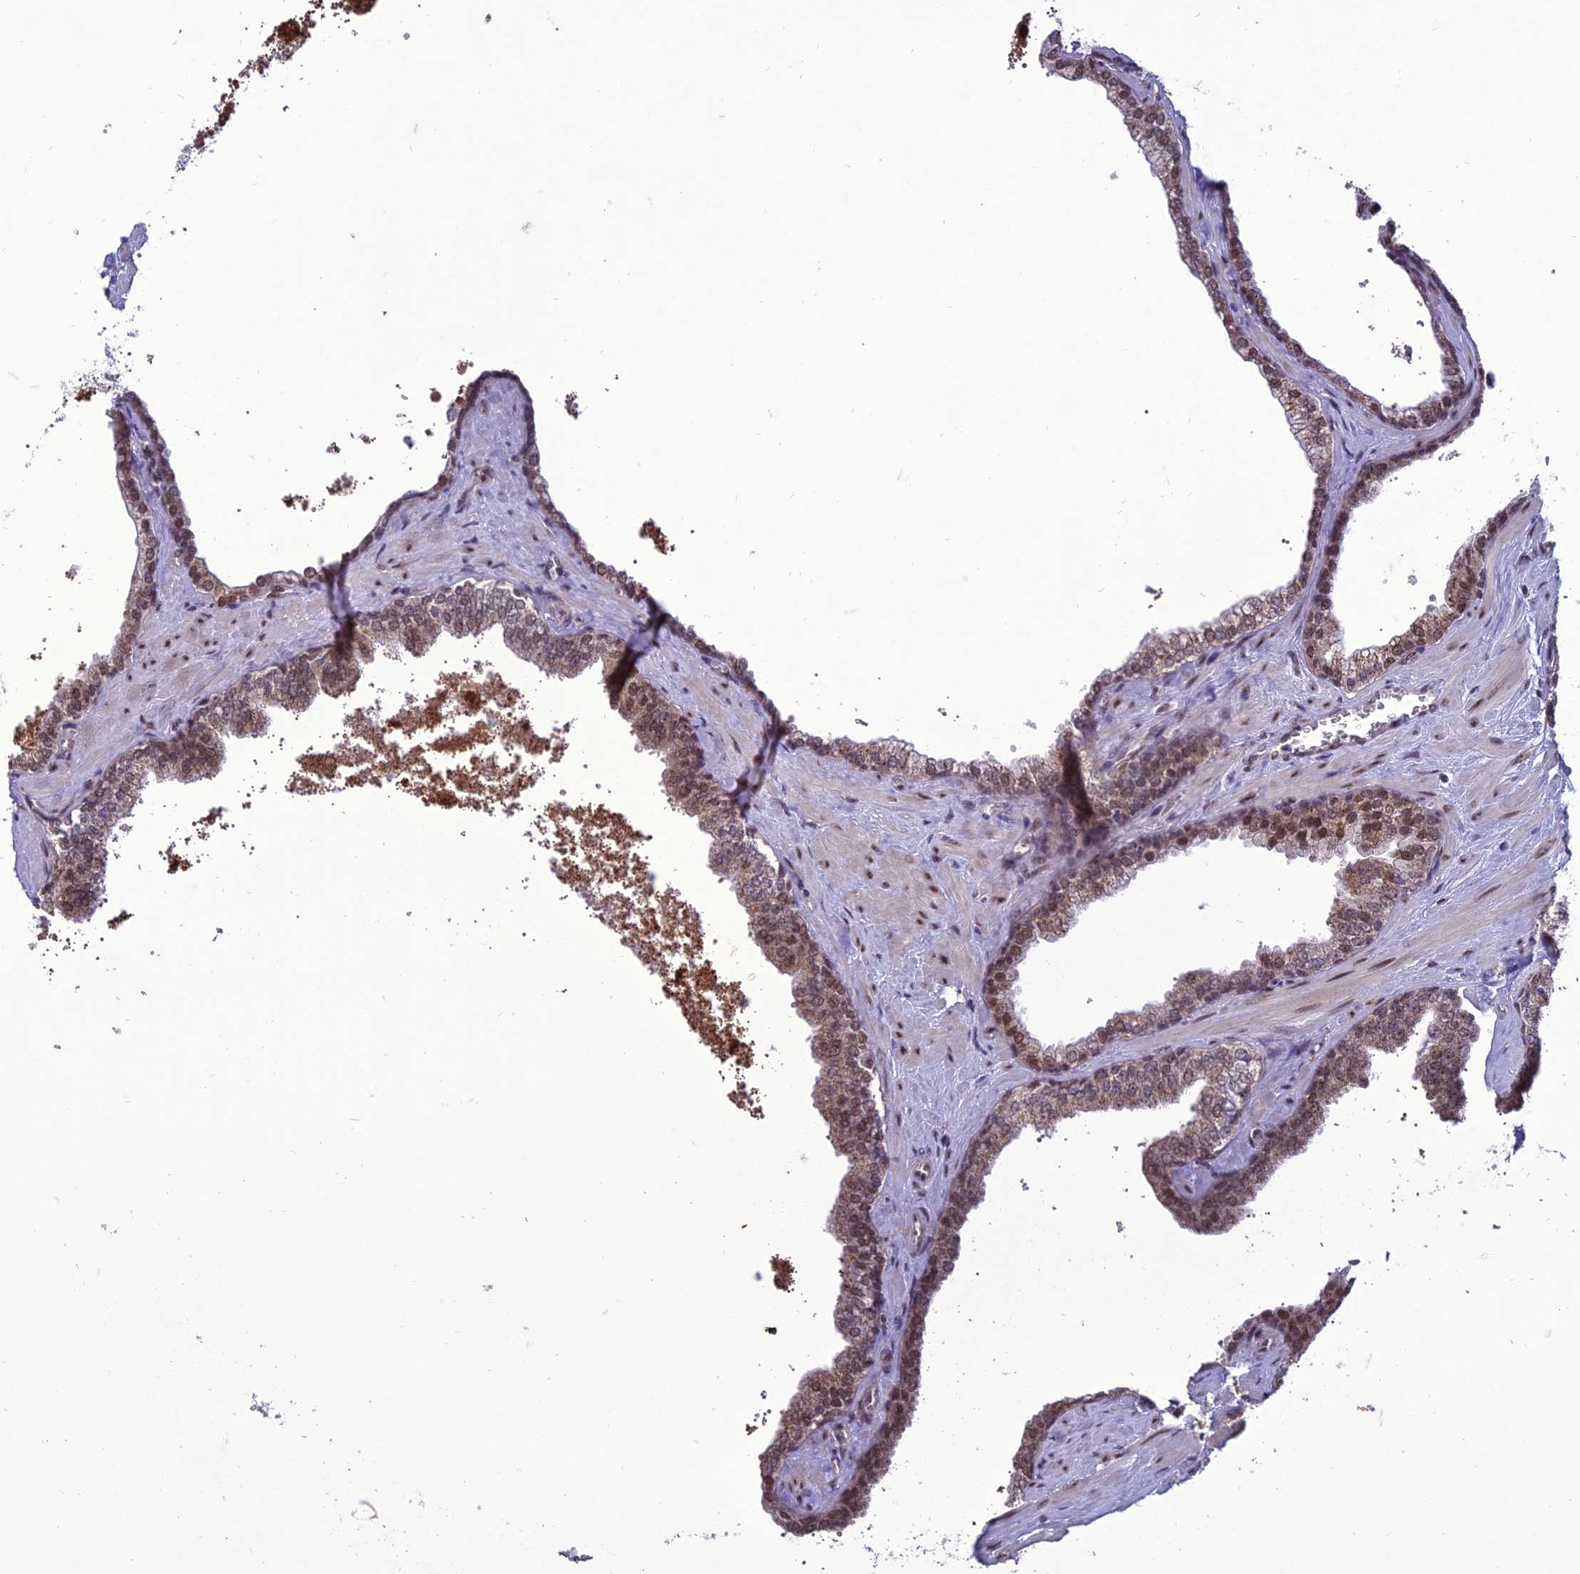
{"staining": {"intensity": "moderate", "quantity": ">75%", "location": "nuclear"}, "tissue": "prostate", "cell_type": "Glandular cells", "image_type": "normal", "snomed": [{"axis": "morphology", "description": "Normal tissue, NOS"}, {"axis": "topography", "description": "Prostate"}], "caption": "Glandular cells reveal medium levels of moderate nuclear expression in about >75% of cells in benign human prostate.", "gene": "RANBP3", "patient": {"sex": "male", "age": 60}}